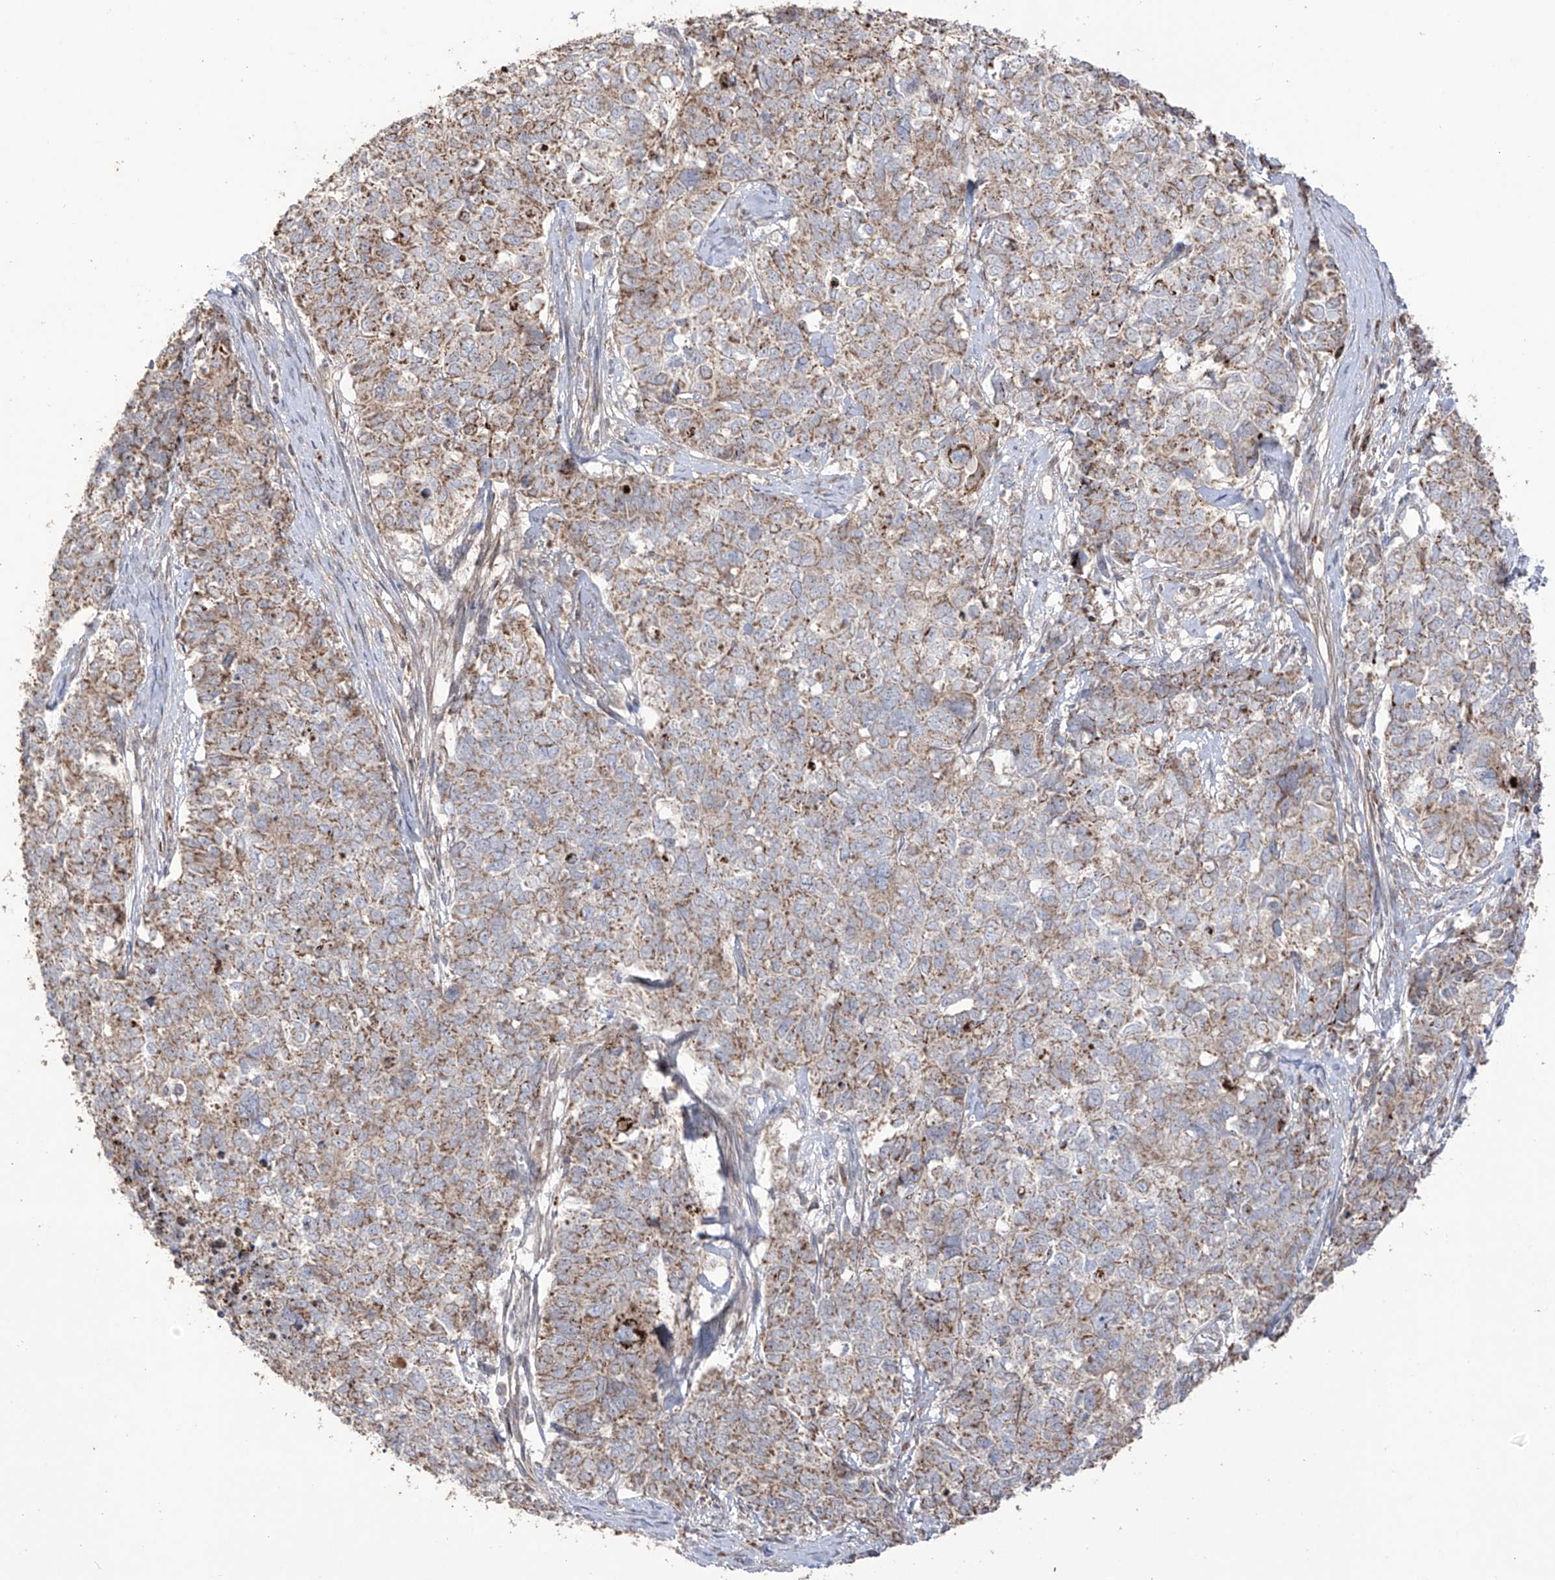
{"staining": {"intensity": "moderate", "quantity": ">75%", "location": "cytoplasmic/membranous"}, "tissue": "cervical cancer", "cell_type": "Tumor cells", "image_type": "cancer", "snomed": [{"axis": "morphology", "description": "Squamous cell carcinoma, NOS"}, {"axis": "topography", "description": "Cervix"}], "caption": "A brown stain shows moderate cytoplasmic/membranous positivity of a protein in human cervical cancer (squamous cell carcinoma) tumor cells. (DAB = brown stain, brightfield microscopy at high magnification).", "gene": "YKT6", "patient": {"sex": "female", "age": 63}}